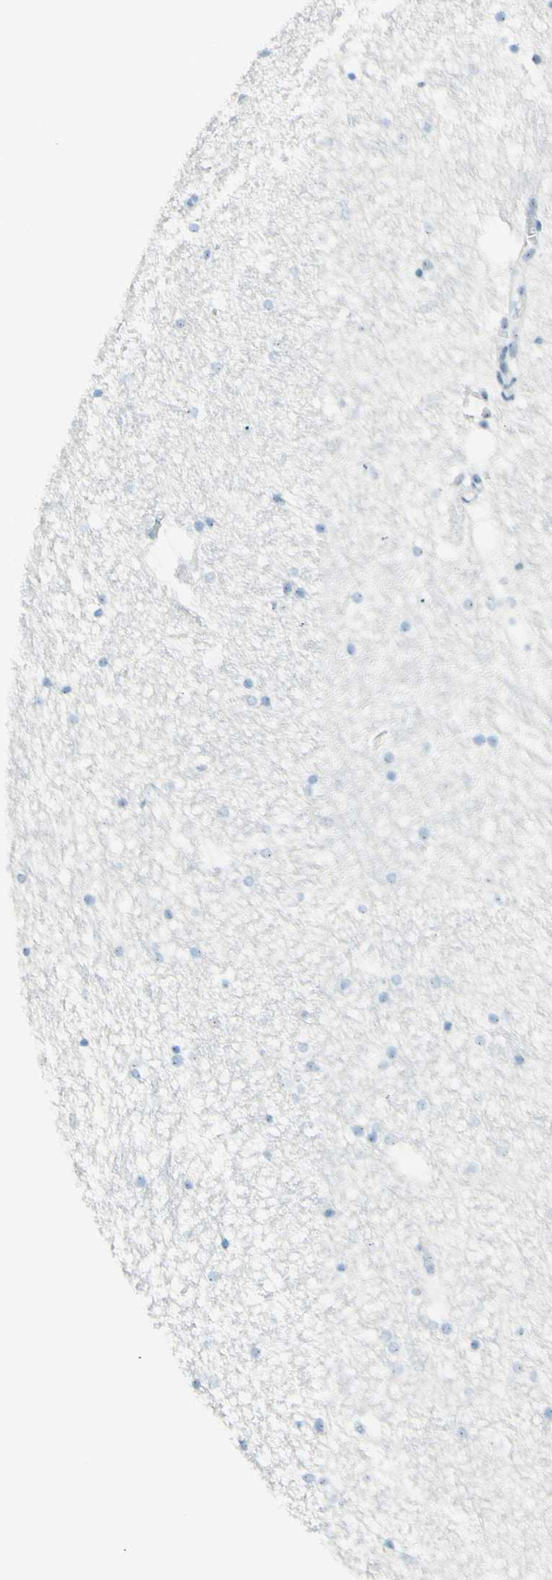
{"staining": {"intensity": "negative", "quantity": "none", "location": "none"}, "tissue": "hippocampus", "cell_type": "Glial cells", "image_type": "normal", "snomed": [{"axis": "morphology", "description": "Normal tissue, NOS"}, {"axis": "topography", "description": "Hippocampus"}], "caption": "Immunohistochemistry (IHC) histopathology image of benign hippocampus: hippocampus stained with DAB (3,3'-diaminobenzidine) displays no significant protein expression in glial cells.", "gene": "FMR1NB", "patient": {"sex": "male", "age": 45}}